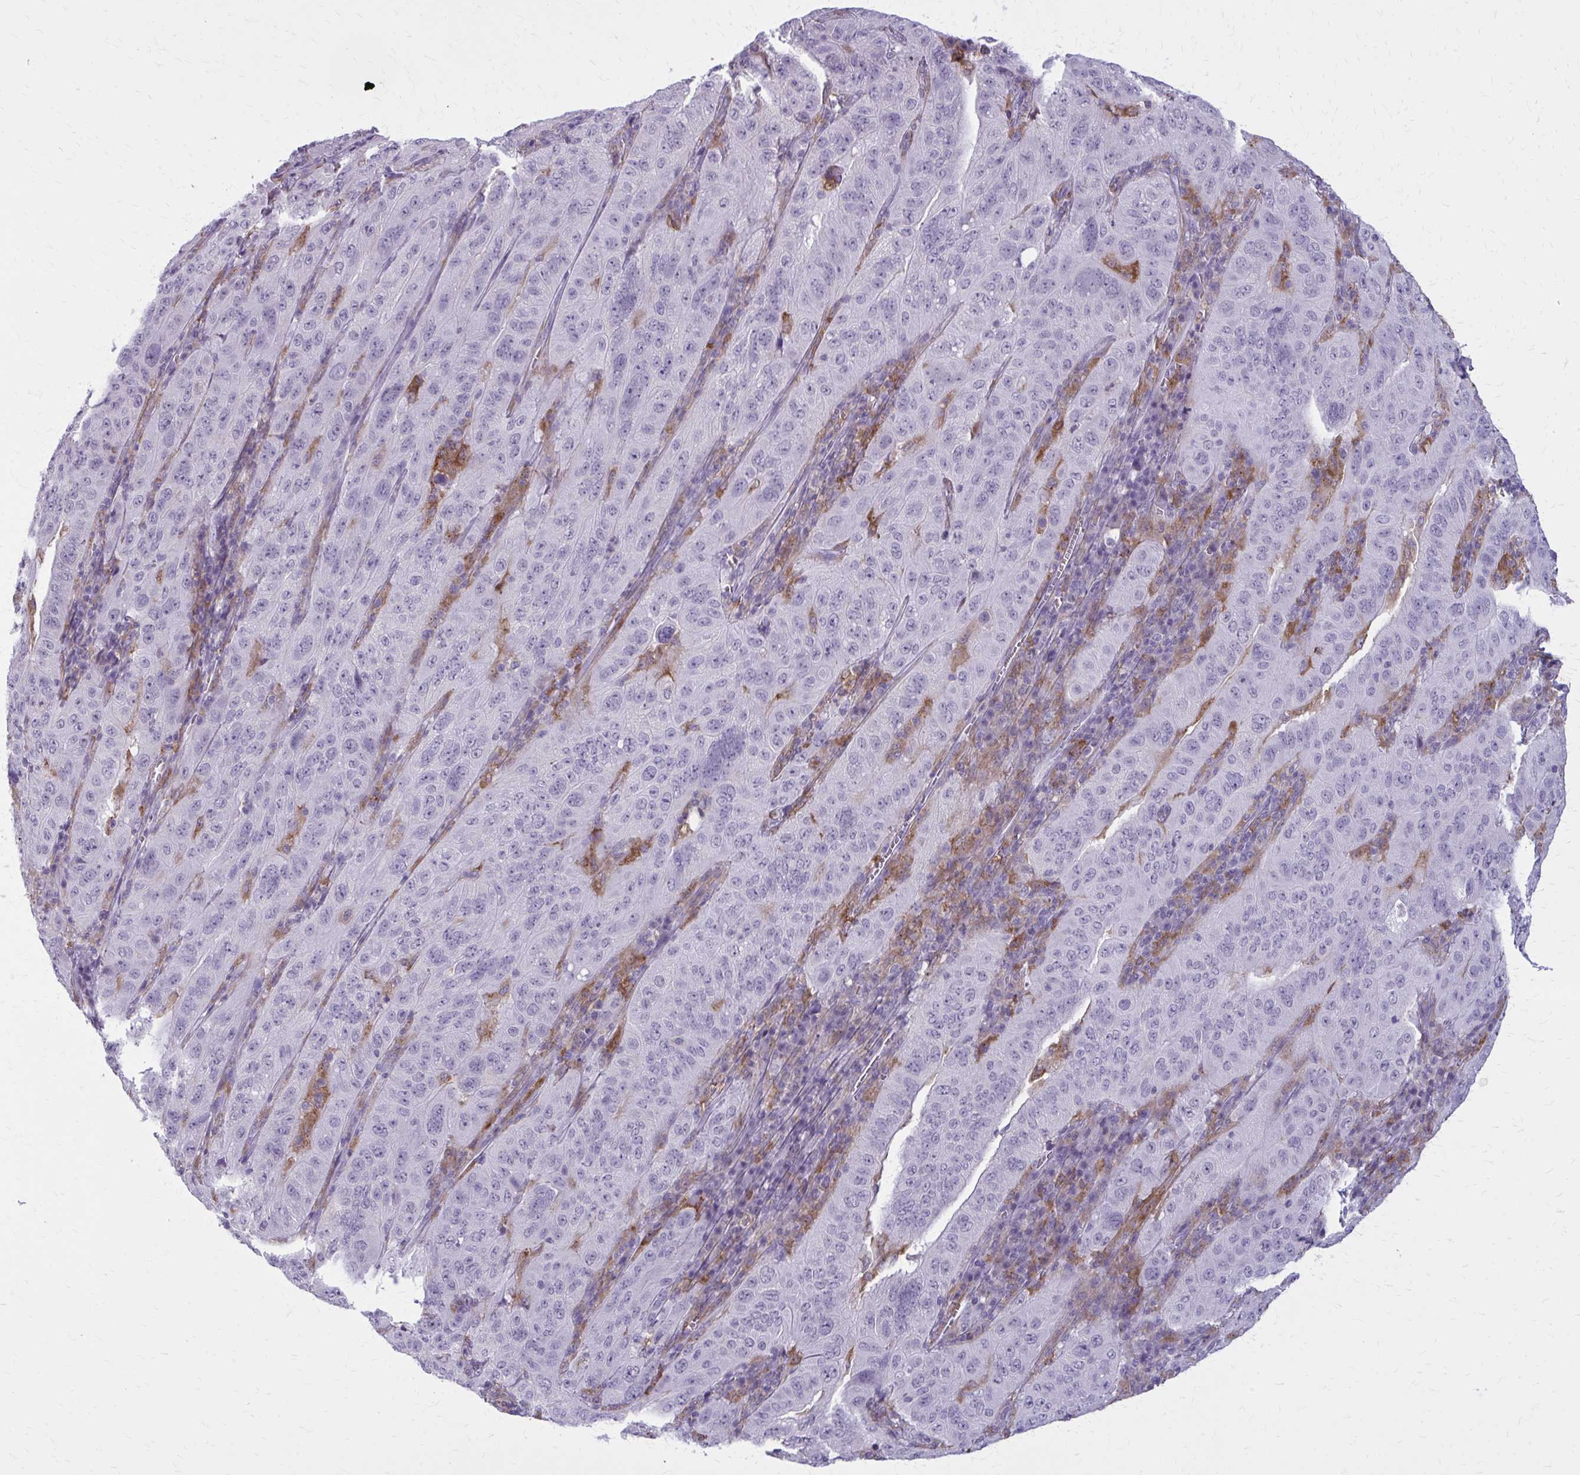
{"staining": {"intensity": "negative", "quantity": "none", "location": "none"}, "tissue": "pancreatic cancer", "cell_type": "Tumor cells", "image_type": "cancer", "snomed": [{"axis": "morphology", "description": "Adenocarcinoma, NOS"}, {"axis": "topography", "description": "Pancreas"}], "caption": "Tumor cells show no significant staining in pancreatic cancer (adenocarcinoma).", "gene": "CARD9", "patient": {"sex": "male", "age": 63}}